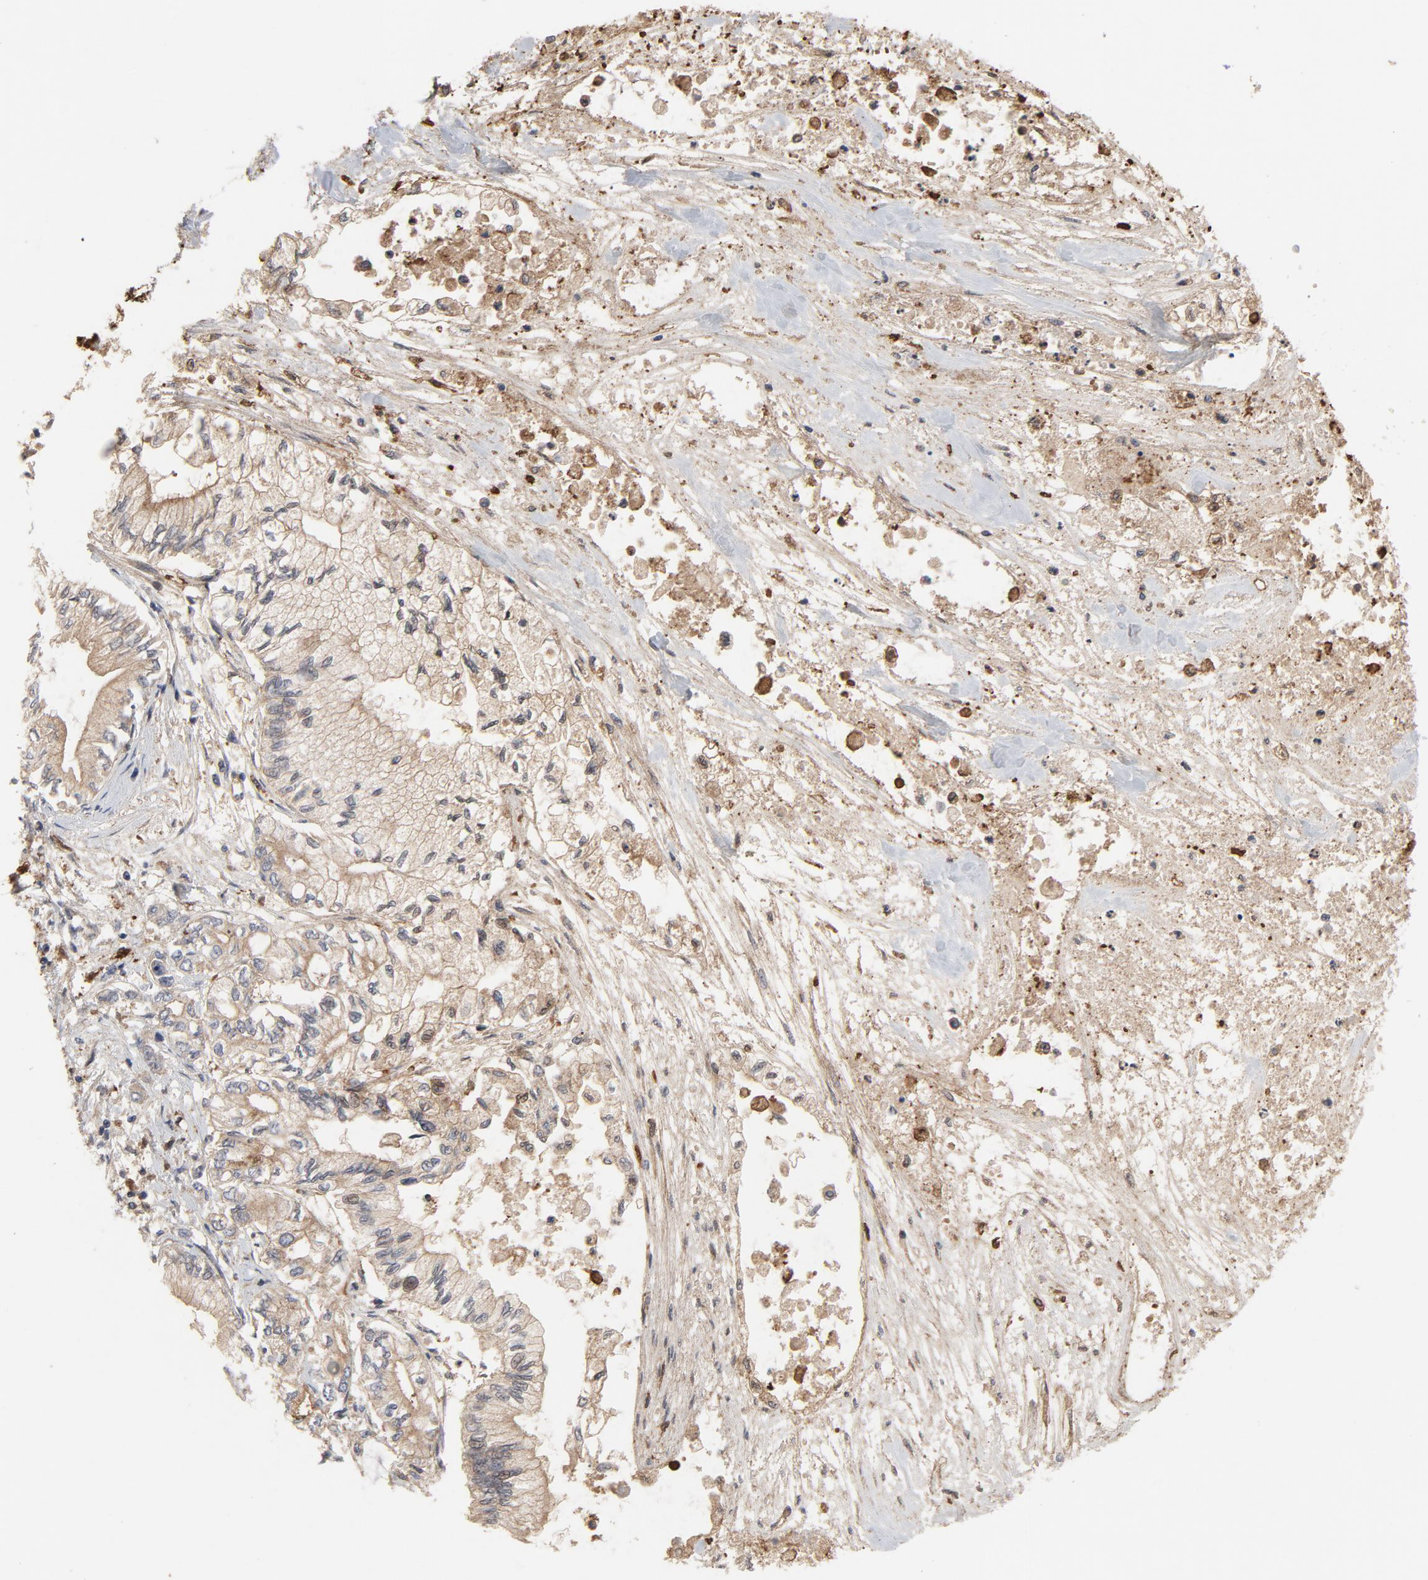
{"staining": {"intensity": "moderate", "quantity": ">75%", "location": "cytoplasmic/membranous"}, "tissue": "pancreatic cancer", "cell_type": "Tumor cells", "image_type": "cancer", "snomed": [{"axis": "morphology", "description": "Adenocarcinoma, NOS"}, {"axis": "topography", "description": "Pancreas"}], "caption": "A histopathology image showing moderate cytoplasmic/membranous expression in about >75% of tumor cells in adenocarcinoma (pancreatic), as visualized by brown immunohistochemical staining.", "gene": "RAPGEF4", "patient": {"sex": "male", "age": 79}}